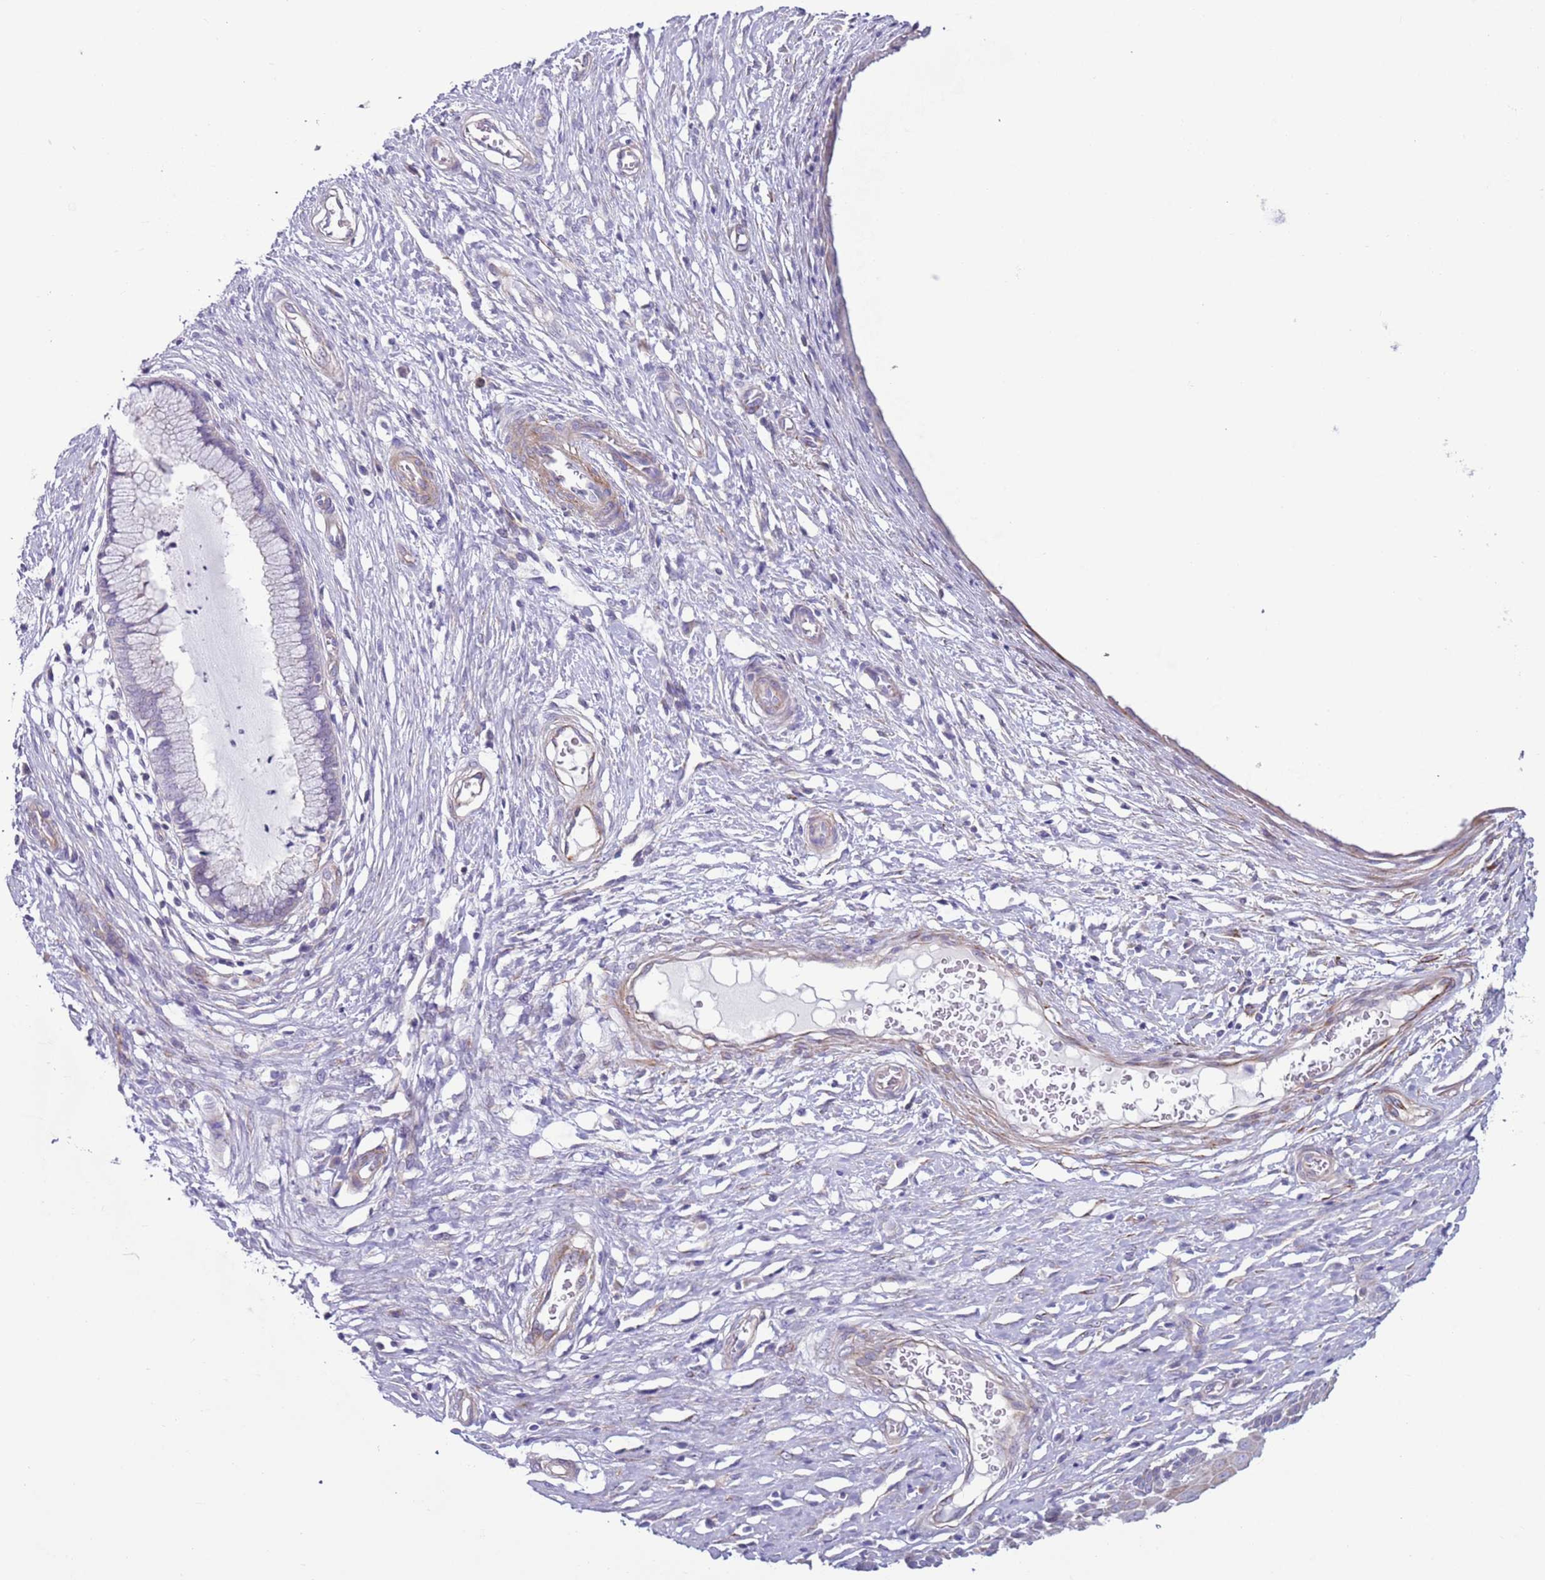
{"staining": {"intensity": "negative", "quantity": "none", "location": "none"}, "tissue": "cervix", "cell_type": "Glandular cells", "image_type": "normal", "snomed": [{"axis": "morphology", "description": "Normal tissue, NOS"}, {"axis": "topography", "description": "Cervix"}], "caption": "This image is of unremarkable cervix stained with immunohistochemistry (IHC) to label a protein in brown with the nuclei are counter-stained blue. There is no expression in glandular cells.", "gene": "HEATR1", "patient": {"sex": "female", "age": 55}}